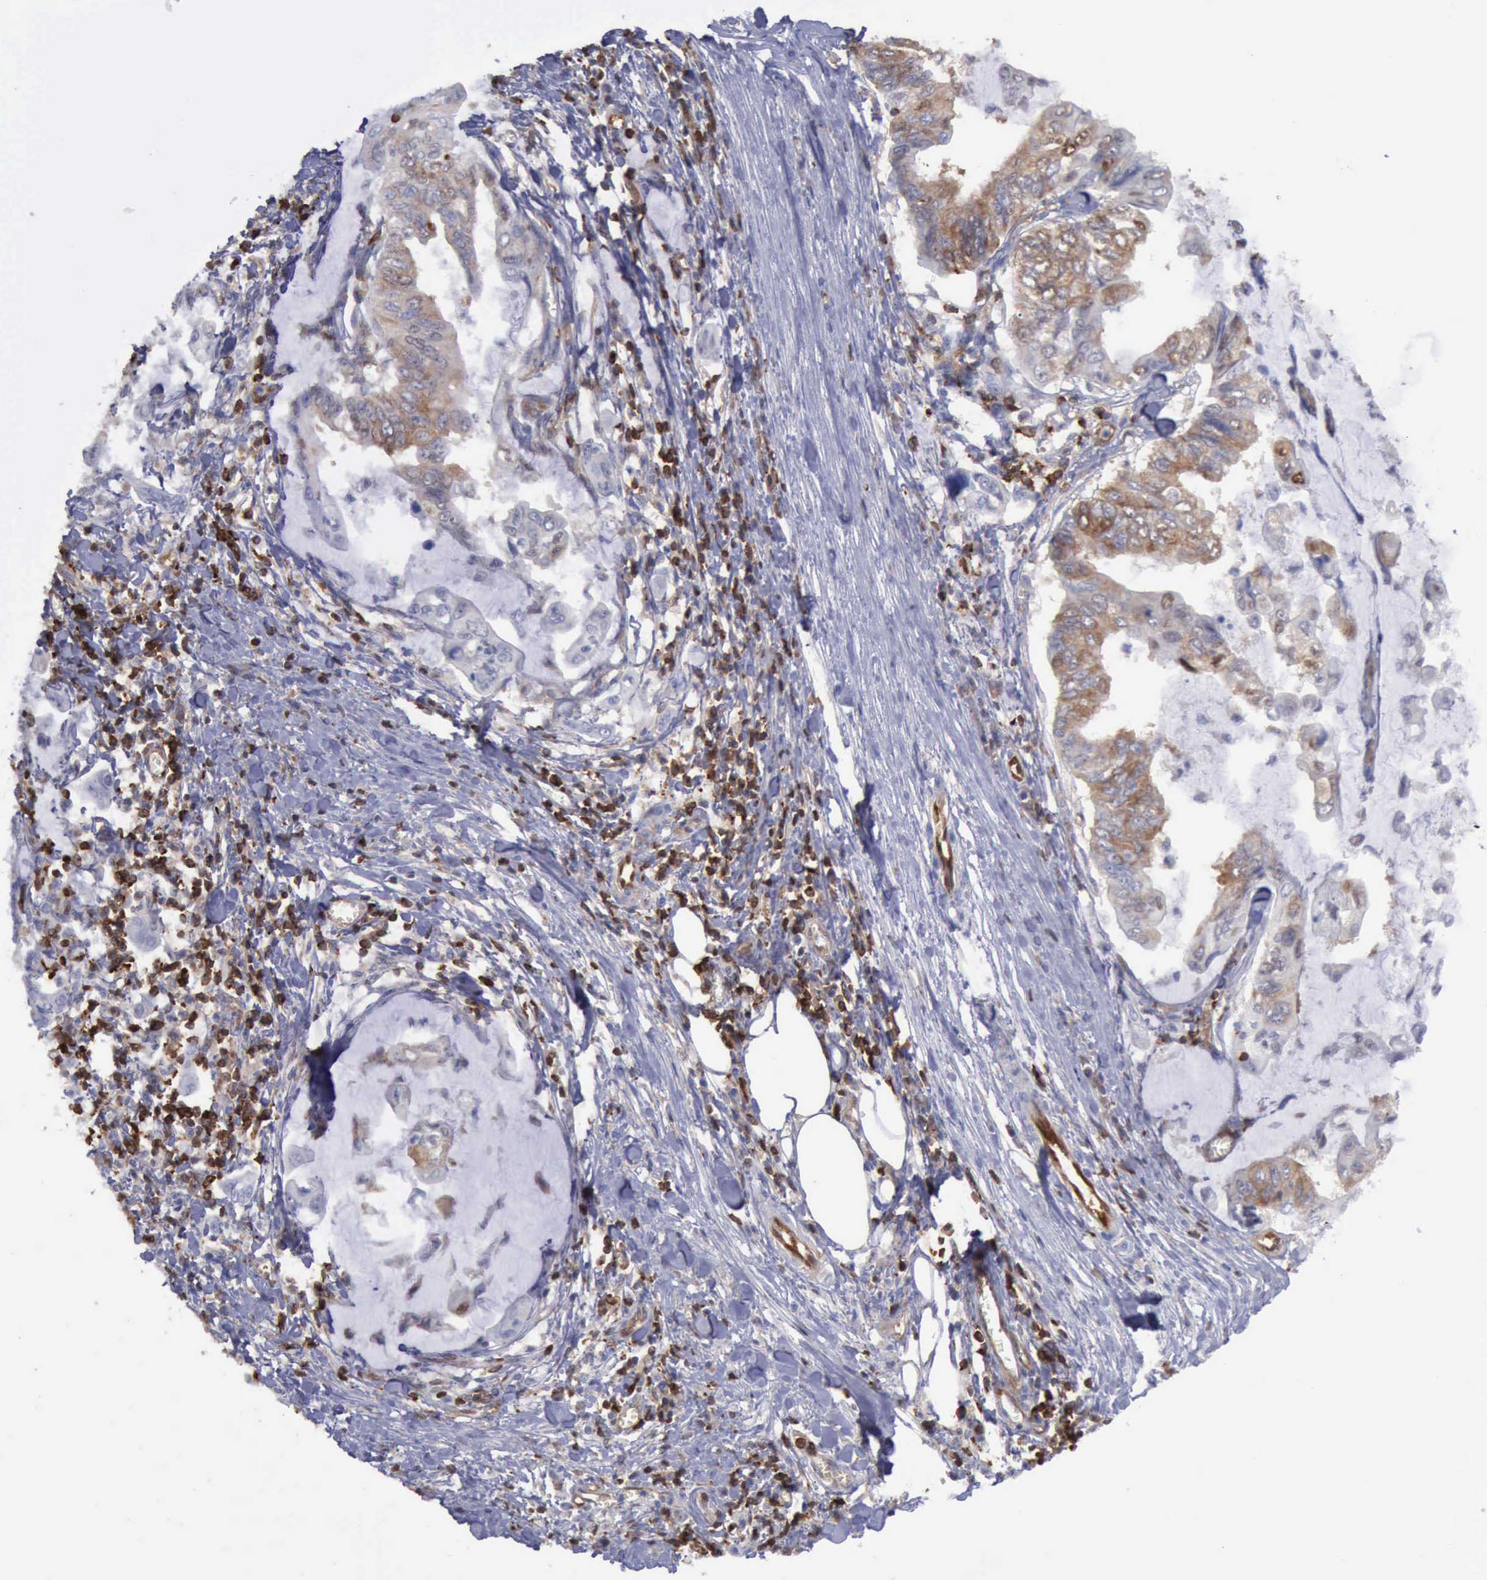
{"staining": {"intensity": "weak", "quantity": "25%-75%", "location": "cytoplasmic/membranous"}, "tissue": "stomach cancer", "cell_type": "Tumor cells", "image_type": "cancer", "snomed": [{"axis": "morphology", "description": "Adenocarcinoma, NOS"}, {"axis": "topography", "description": "Stomach, upper"}], "caption": "DAB (3,3'-diaminobenzidine) immunohistochemical staining of human stomach adenocarcinoma exhibits weak cytoplasmic/membranous protein positivity in approximately 25%-75% of tumor cells.", "gene": "PDCD4", "patient": {"sex": "male", "age": 80}}